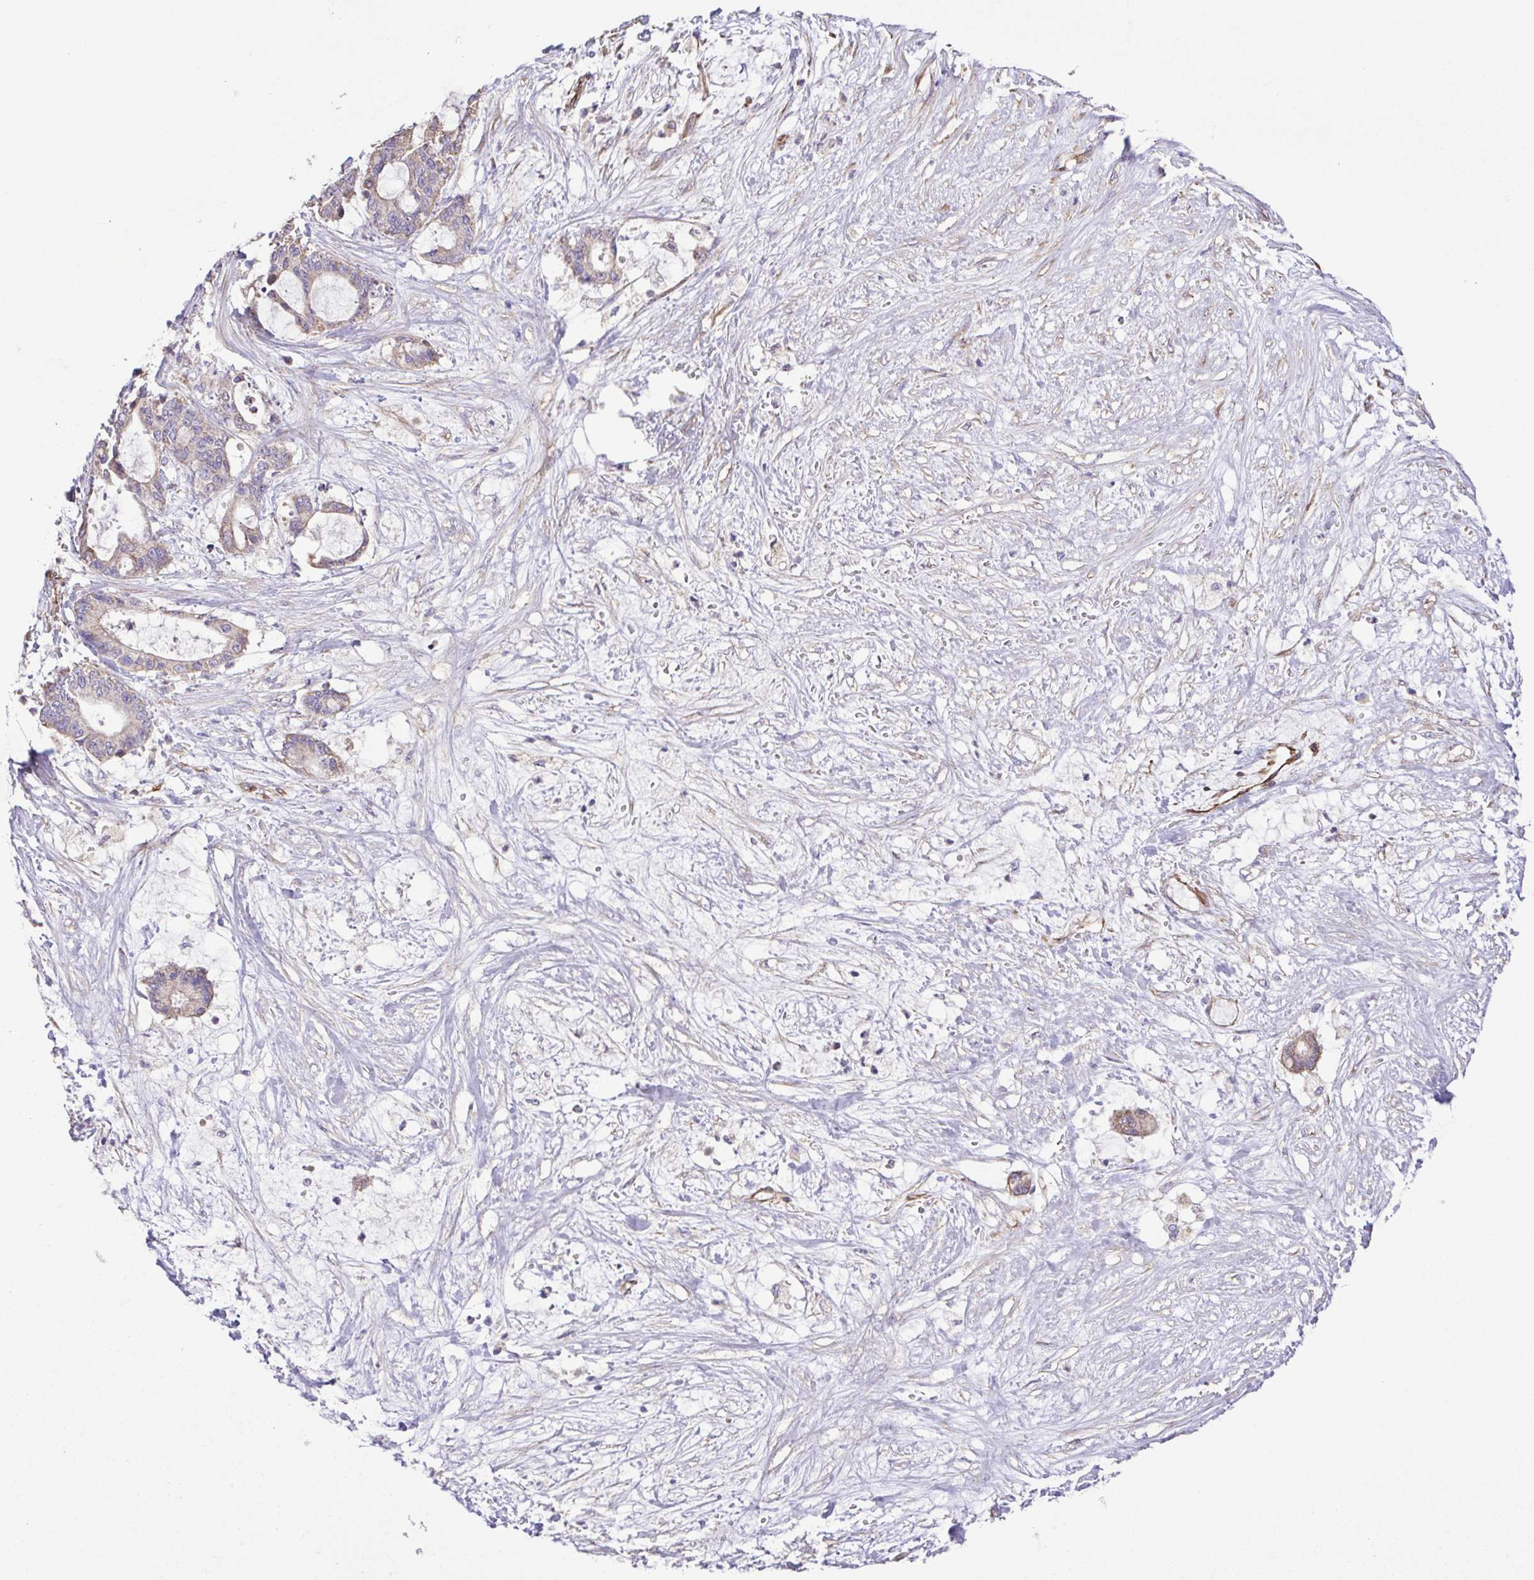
{"staining": {"intensity": "negative", "quantity": "none", "location": "none"}, "tissue": "liver cancer", "cell_type": "Tumor cells", "image_type": "cancer", "snomed": [{"axis": "morphology", "description": "Normal tissue, NOS"}, {"axis": "morphology", "description": "Cholangiocarcinoma"}, {"axis": "topography", "description": "Liver"}, {"axis": "topography", "description": "Peripheral nerve tissue"}], "caption": "The immunohistochemistry image has no significant staining in tumor cells of liver cancer tissue.", "gene": "FLT1", "patient": {"sex": "female", "age": 73}}